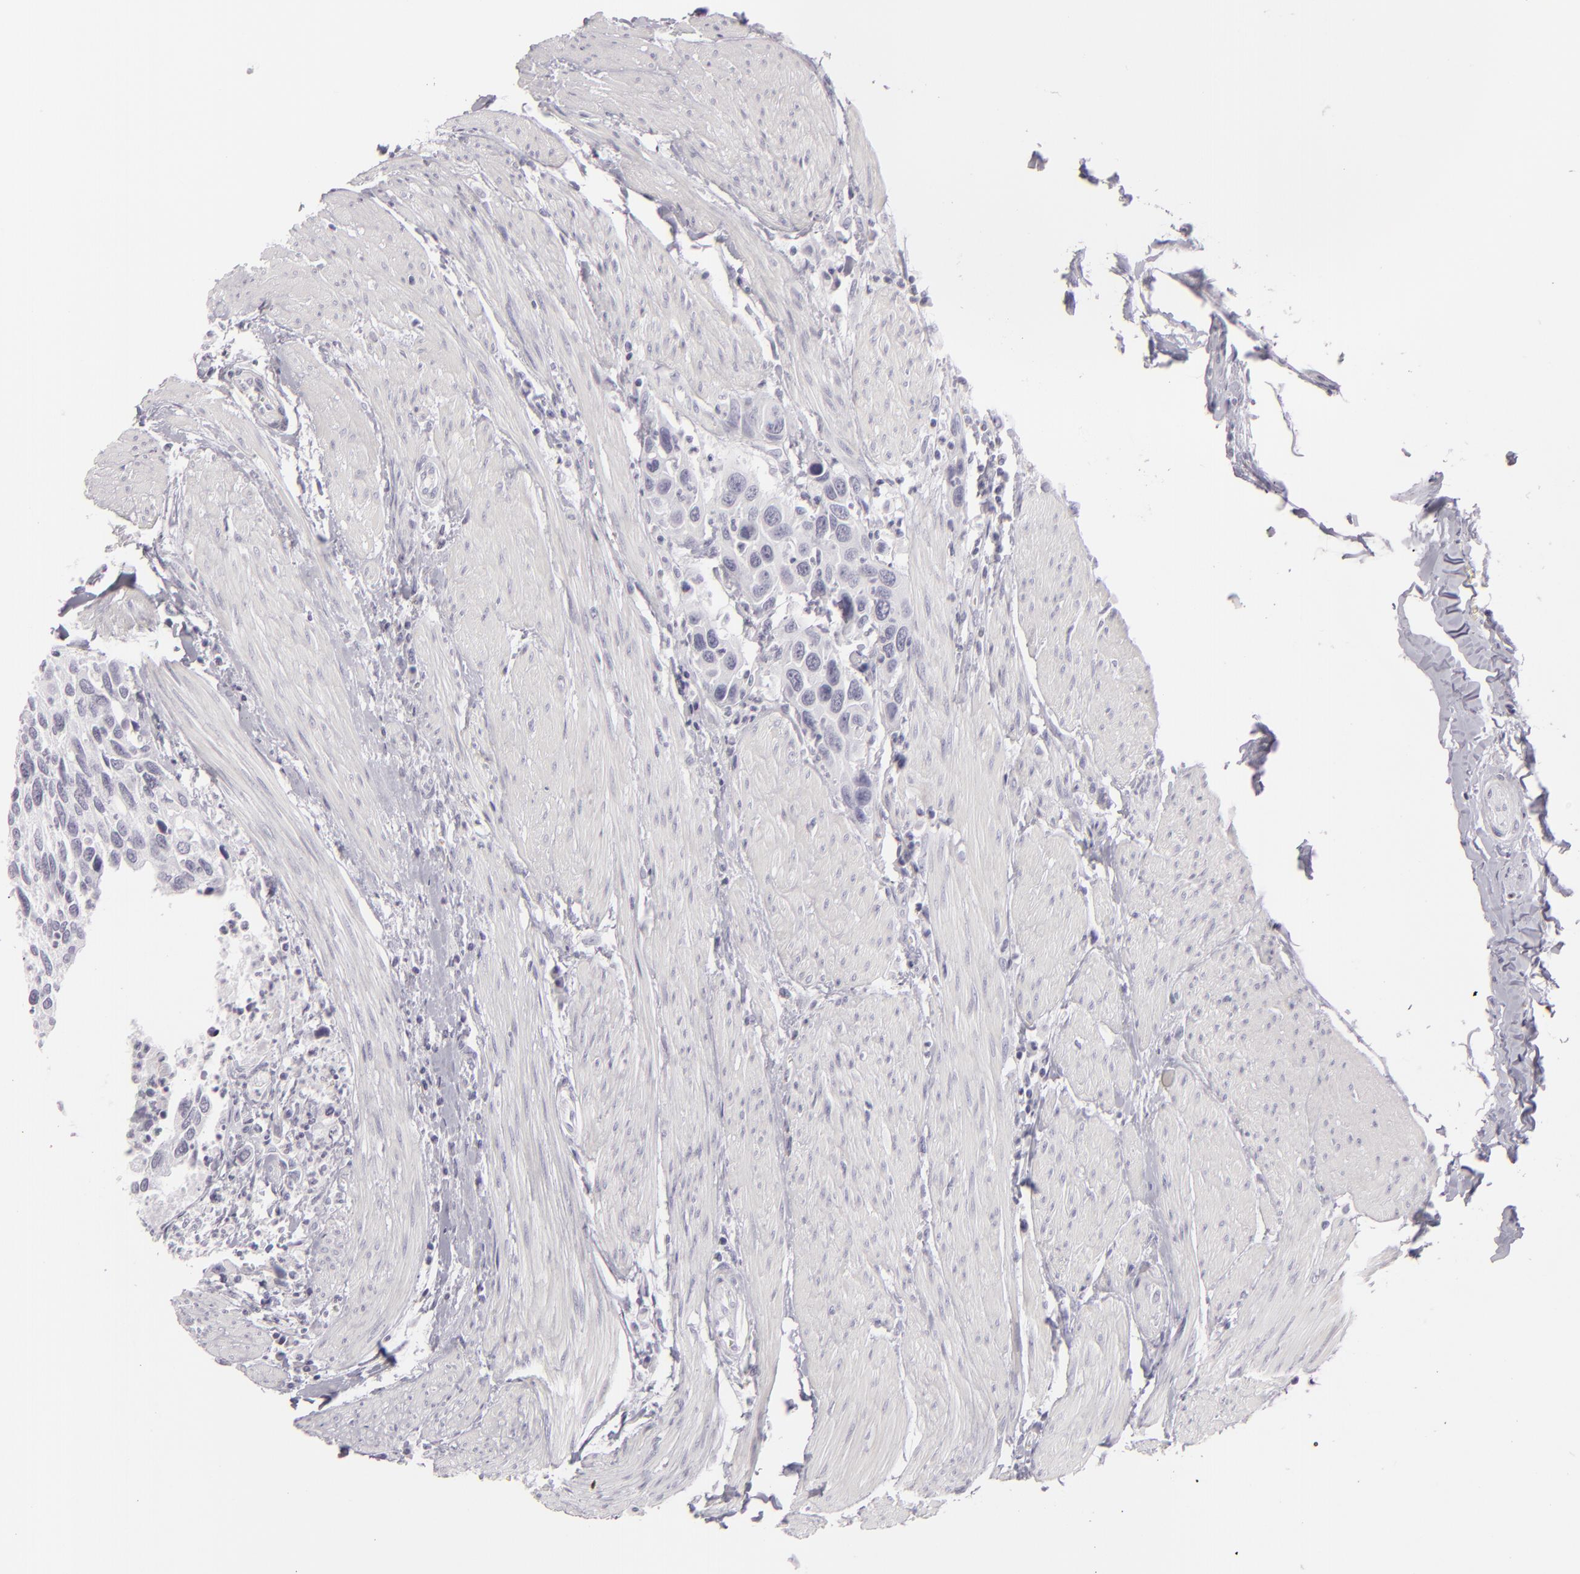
{"staining": {"intensity": "negative", "quantity": "none", "location": "none"}, "tissue": "urothelial cancer", "cell_type": "Tumor cells", "image_type": "cancer", "snomed": [{"axis": "morphology", "description": "Urothelial carcinoma, High grade"}, {"axis": "topography", "description": "Urinary bladder"}], "caption": "Tumor cells are negative for brown protein staining in high-grade urothelial carcinoma.", "gene": "CDX2", "patient": {"sex": "male", "age": 66}}